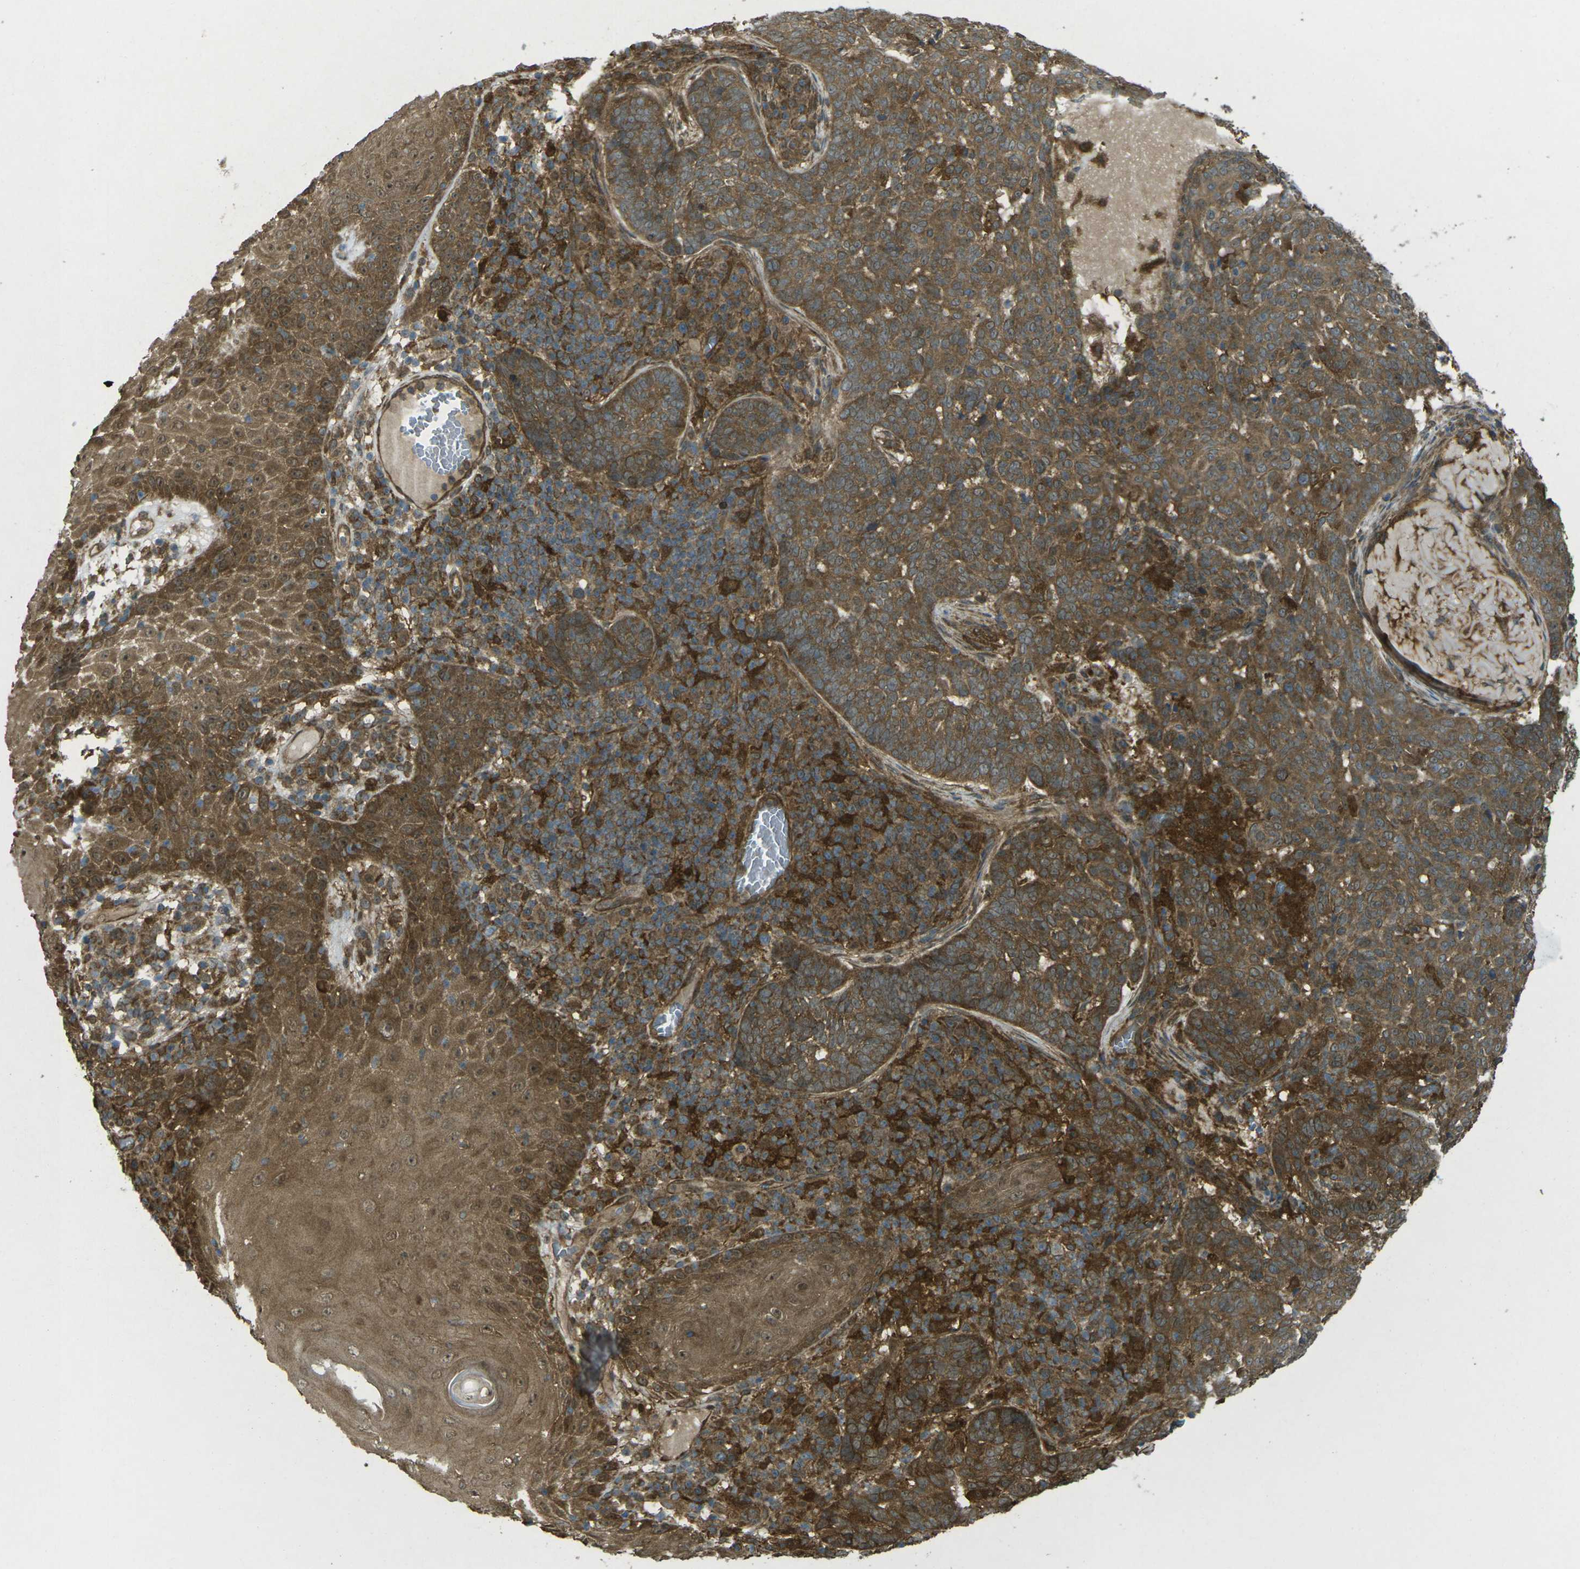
{"staining": {"intensity": "strong", "quantity": ">75%", "location": "cytoplasmic/membranous"}, "tissue": "skin cancer", "cell_type": "Tumor cells", "image_type": "cancer", "snomed": [{"axis": "morphology", "description": "Basal cell carcinoma"}, {"axis": "topography", "description": "Skin"}], "caption": "Immunohistochemical staining of human basal cell carcinoma (skin) reveals high levels of strong cytoplasmic/membranous staining in about >75% of tumor cells.", "gene": "CHMP3", "patient": {"sex": "male", "age": 85}}